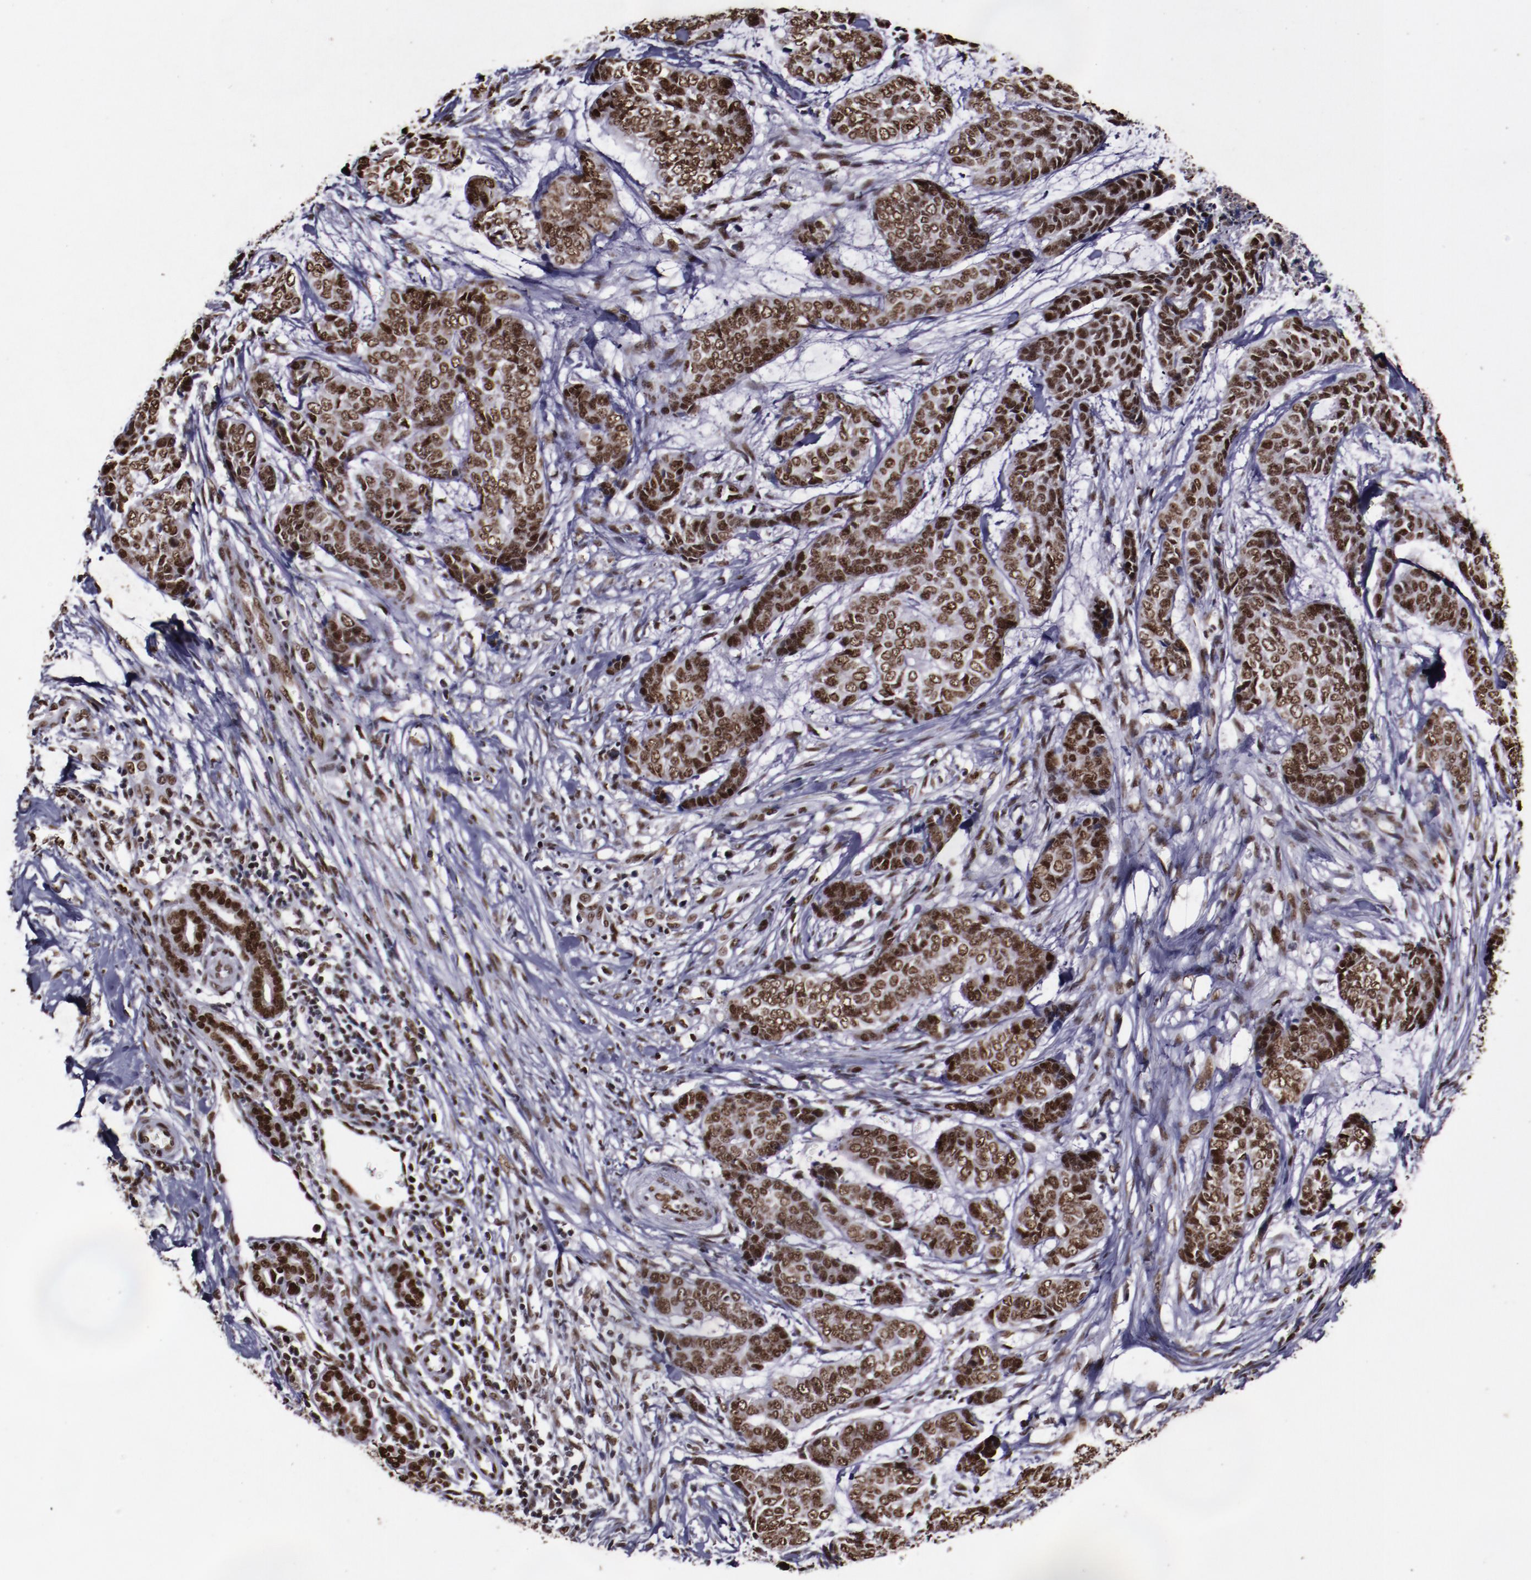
{"staining": {"intensity": "moderate", "quantity": ">75%", "location": "nuclear"}, "tissue": "skin cancer", "cell_type": "Tumor cells", "image_type": "cancer", "snomed": [{"axis": "morphology", "description": "Basal cell carcinoma"}, {"axis": "topography", "description": "Skin"}], "caption": "Immunohistochemistry (IHC) of human skin basal cell carcinoma reveals medium levels of moderate nuclear expression in approximately >75% of tumor cells.", "gene": "APEX1", "patient": {"sex": "female", "age": 64}}